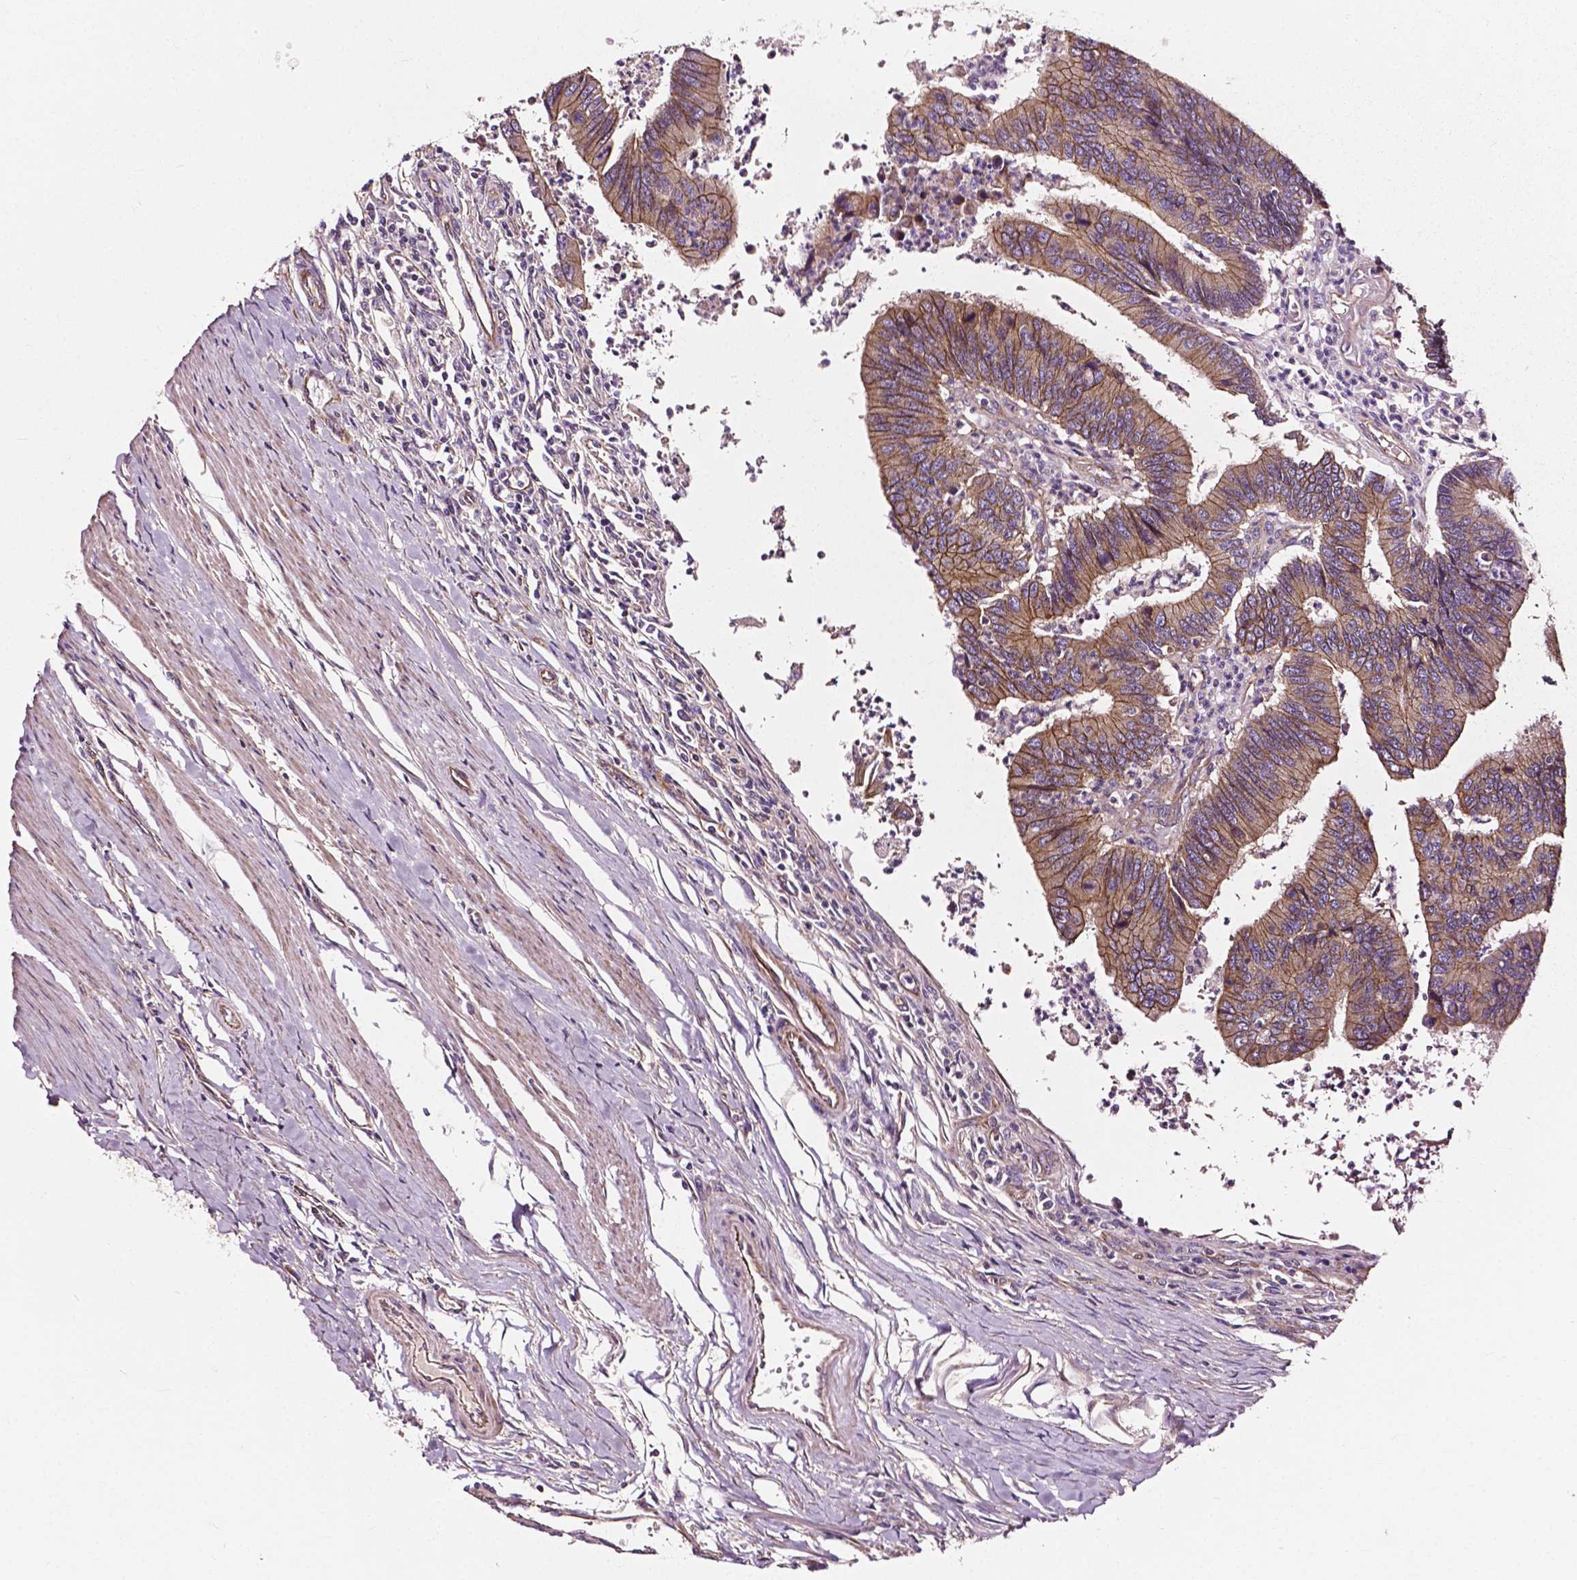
{"staining": {"intensity": "moderate", "quantity": ">75%", "location": "cytoplasmic/membranous"}, "tissue": "colorectal cancer", "cell_type": "Tumor cells", "image_type": "cancer", "snomed": [{"axis": "morphology", "description": "Adenocarcinoma, NOS"}, {"axis": "topography", "description": "Colon"}], "caption": "Protein staining of colorectal cancer (adenocarcinoma) tissue exhibits moderate cytoplasmic/membranous staining in approximately >75% of tumor cells.", "gene": "ATG16L1", "patient": {"sex": "female", "age": 67}}